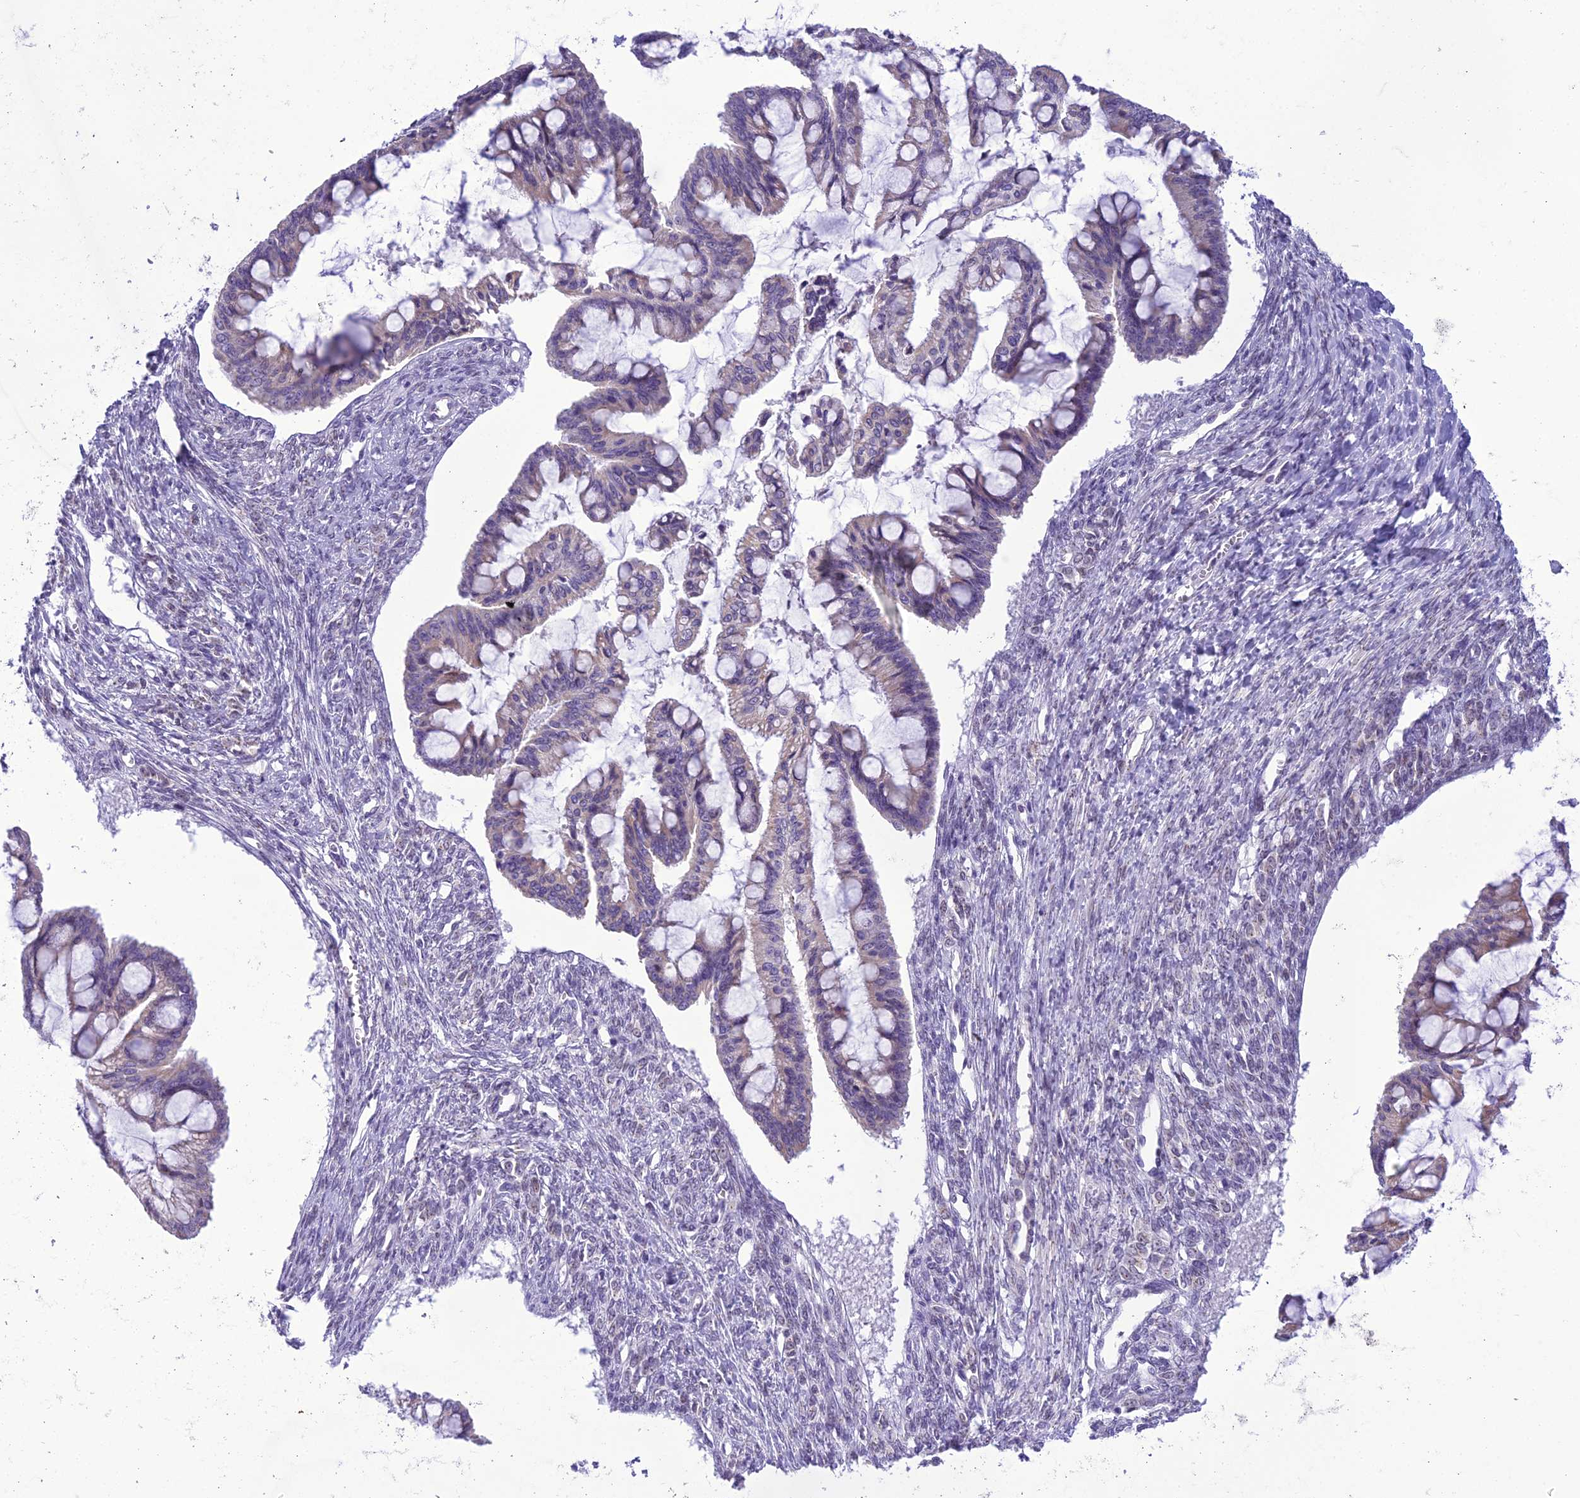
{"staining": {"intensity": "negative", "quantity": "none", "location": "none"}, "tissue": "ovarian cancer", "cell_type": "Tumor cells", "image_type": "cancer", "snomed": [{"axis": "morphology", "description": "Cystadenocarcinoma, mucinous, NOS"}, {"axis": "topography", "description": "Ovary"}], "caption": "There is no significant staining in tumor cells of ovarian cancer.", "gene": "B9D2", "patient": {"sex": "female", "age": 73}}